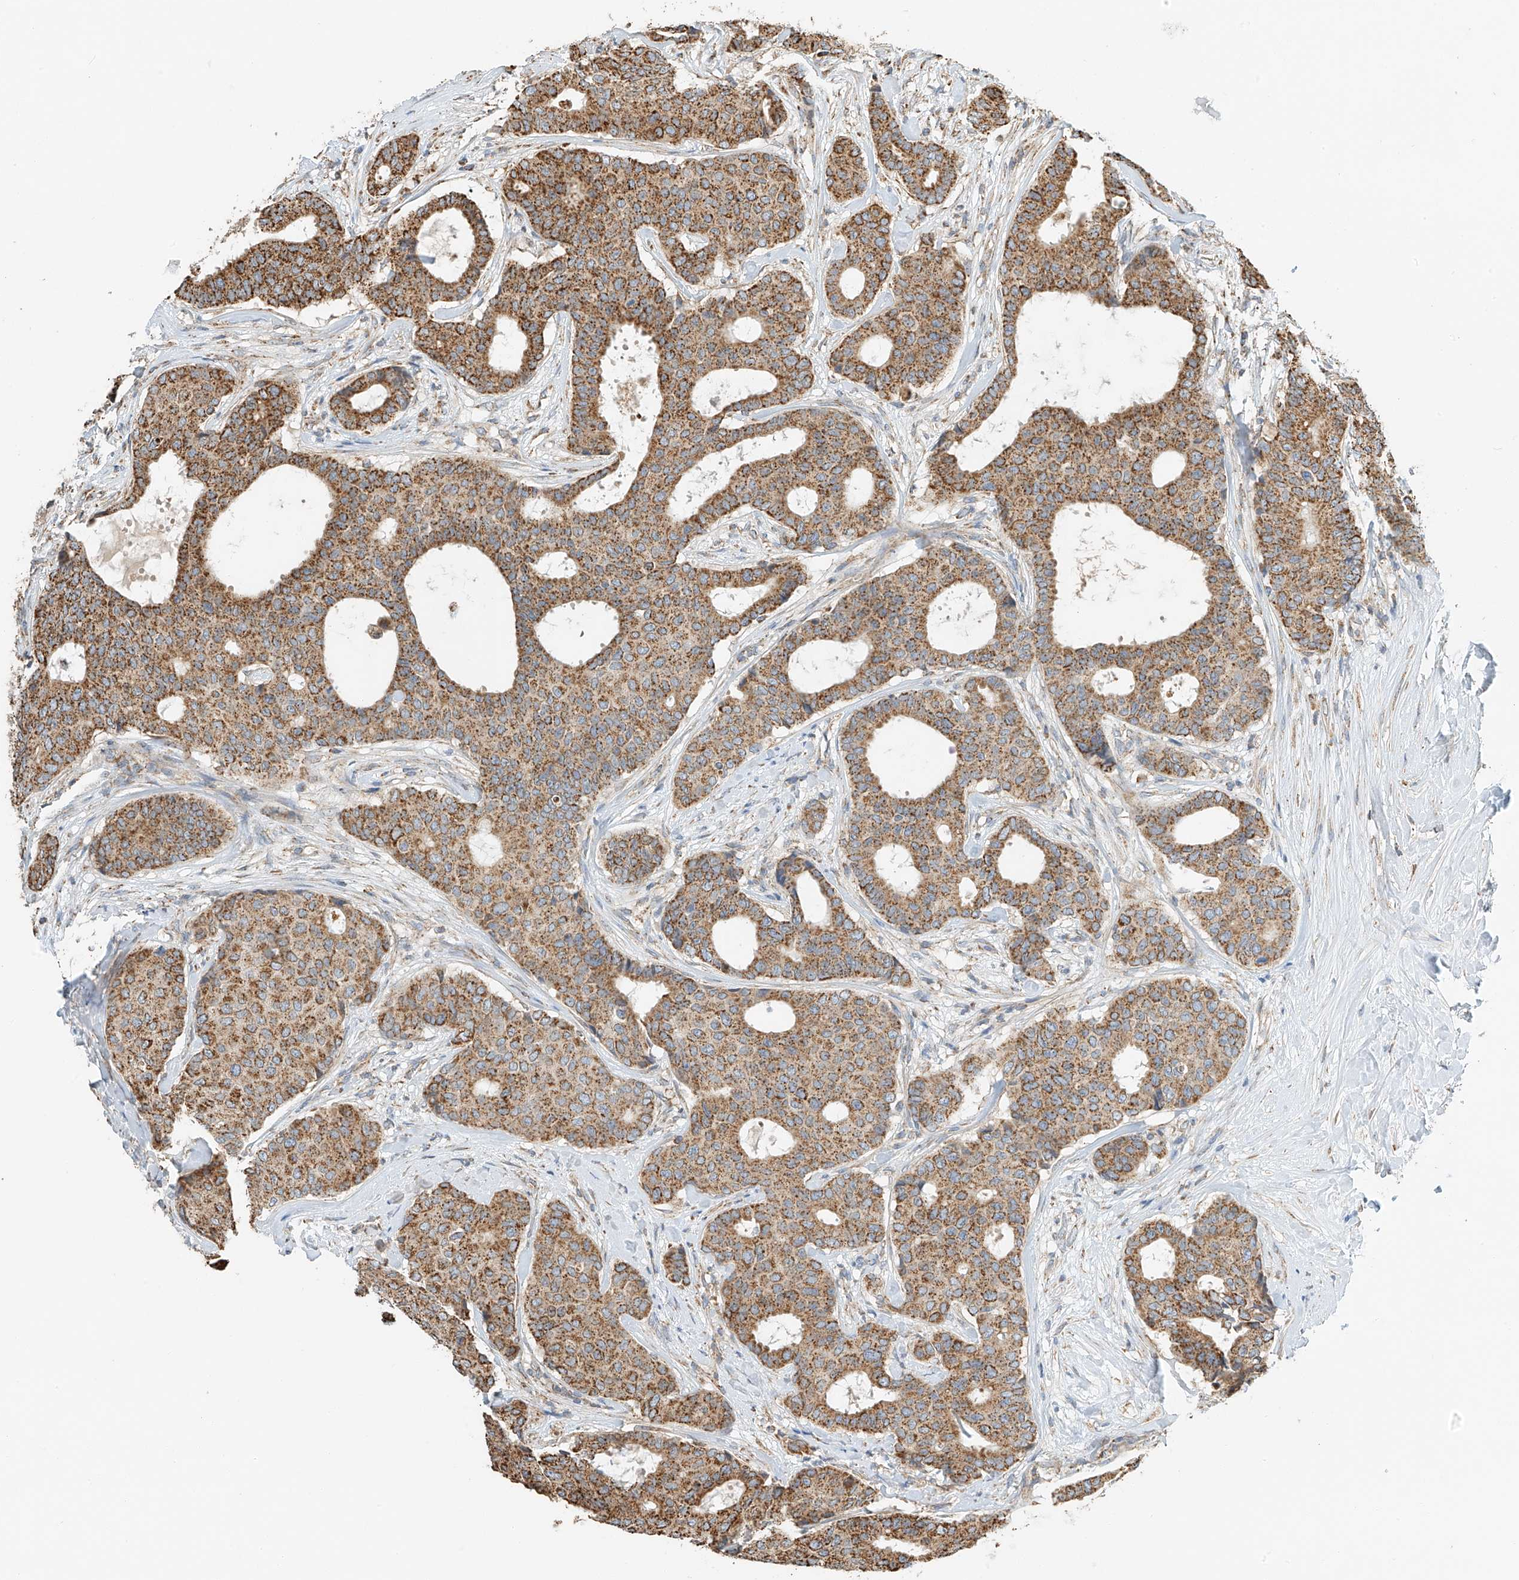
{"staining": {"intensity": "moderate", "quantity": ">75%", "location": "cytoplasmic/membranous"}, "tissue": "breast cancer", "cell_type": "Tumor cells", "image_type": "cancer", "snomed": [{"axis": "morphology", "description": "Duct carcinoma"}, {"axis": "topography", "description": "Breast"}], "caption": "Immunohistochemical staining of human breast cancer (intraductal carcinoma) displays medium levels of moderate cytoplasmic/membranous protein expression in about >75% of tumor cells. Ihc stains the protein of interest in brown and the nuclei are stained blue.", "gene": "YIPF7", "patient": {"sex": "female", "age": 75}}